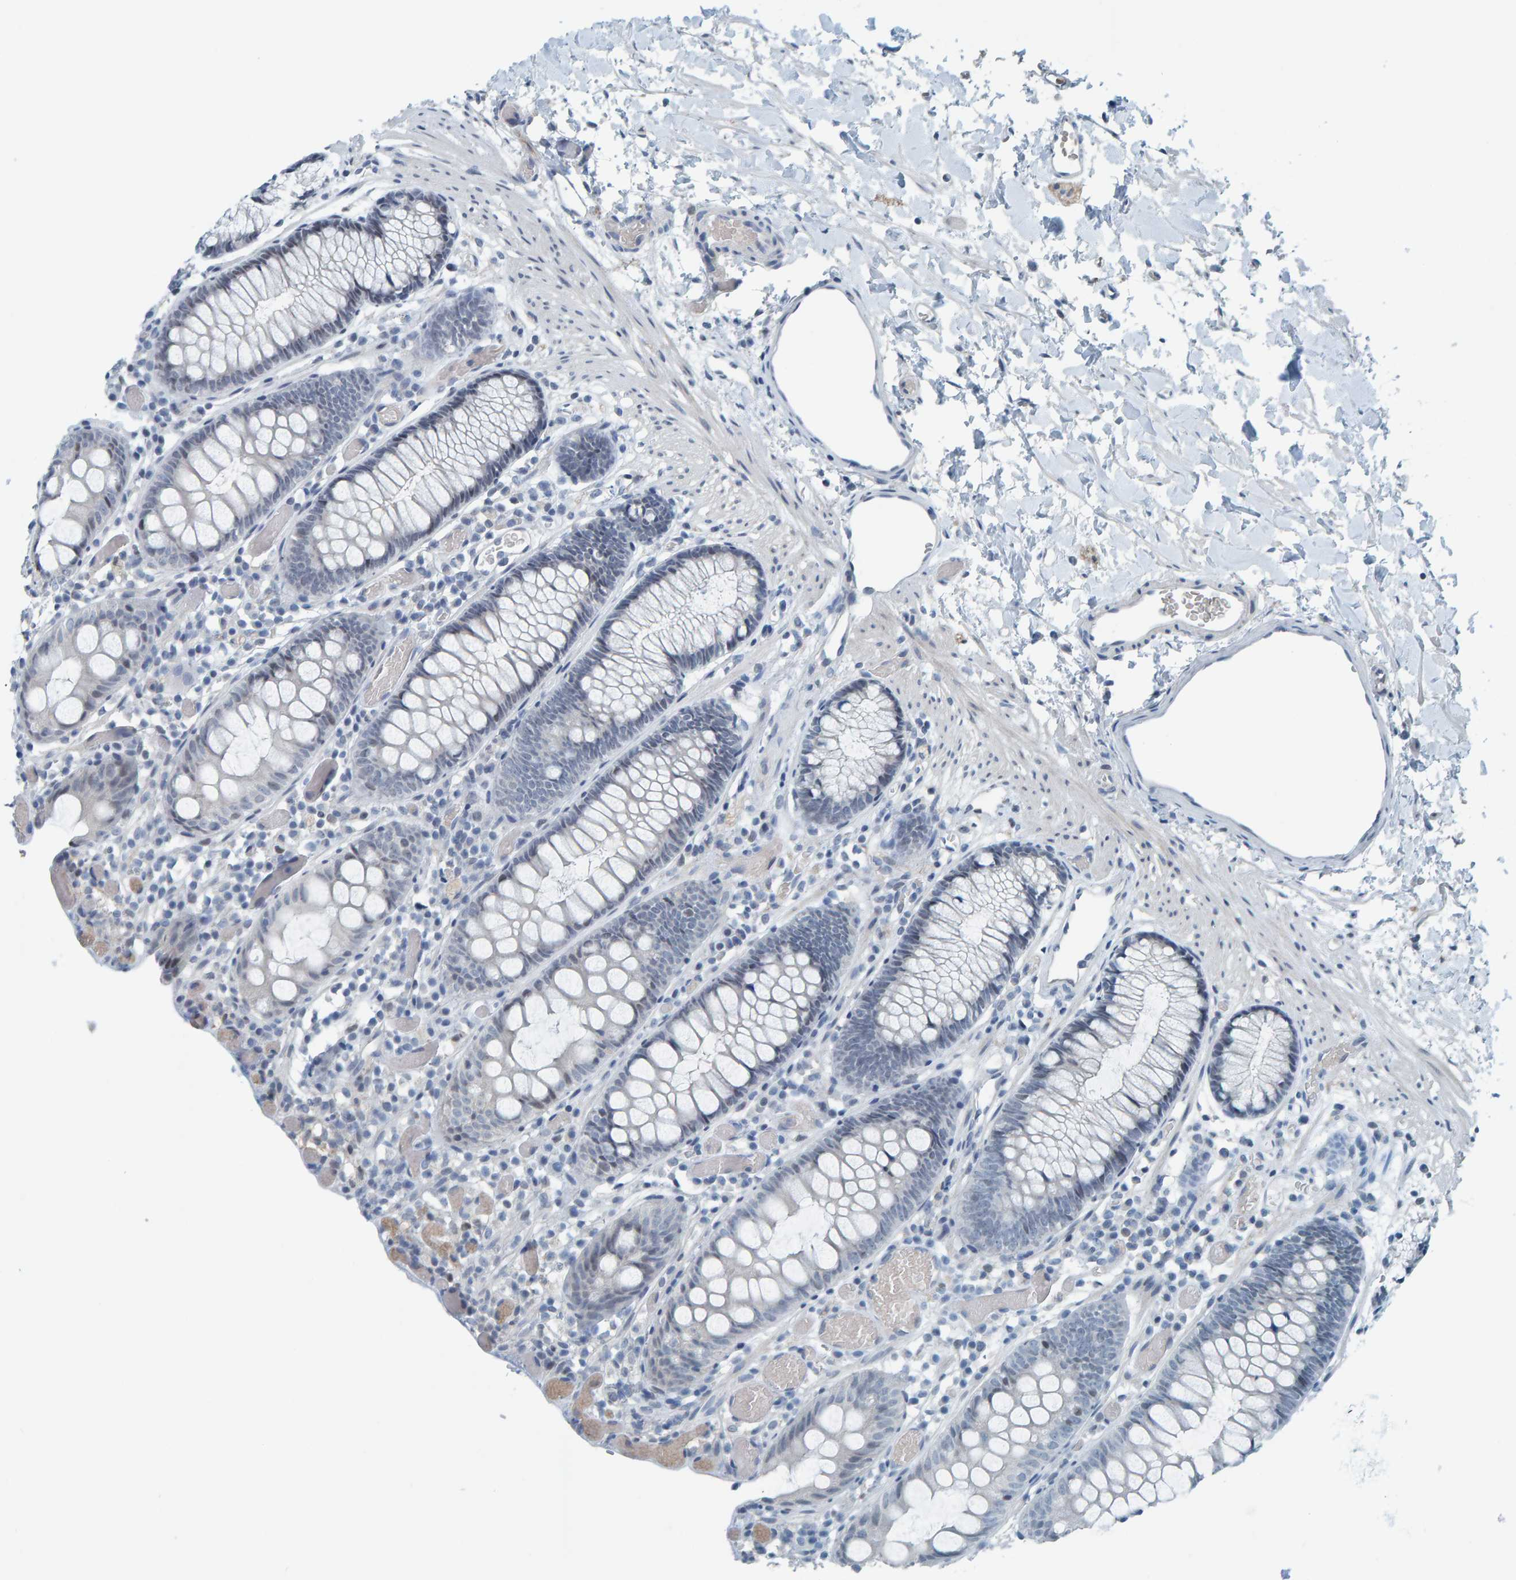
{"staining": {"intensity": "negative", "quantity": "none", "location": "none"}, "tissue": "colon", "cell_type": "Endothelial cells", "image_type": "normal", "snomed": [{"axis": "morphology", "description": "Normal tissue, NOS"}, {"axis": "topography", "description": "Colon"}], "caption": "This image is of unremarkable colon stained with IHC to label a protein in brown with the nuclei are counter-stained blue. There is no positivity in endothelial cells. The staining is performed using DAB (3,3'-diaminobenzidine) brown chromogen with nuclei counter-stained in using hematoxylin.", "gene": "CNP", "patient": {"sex": "male", "age": 14}}